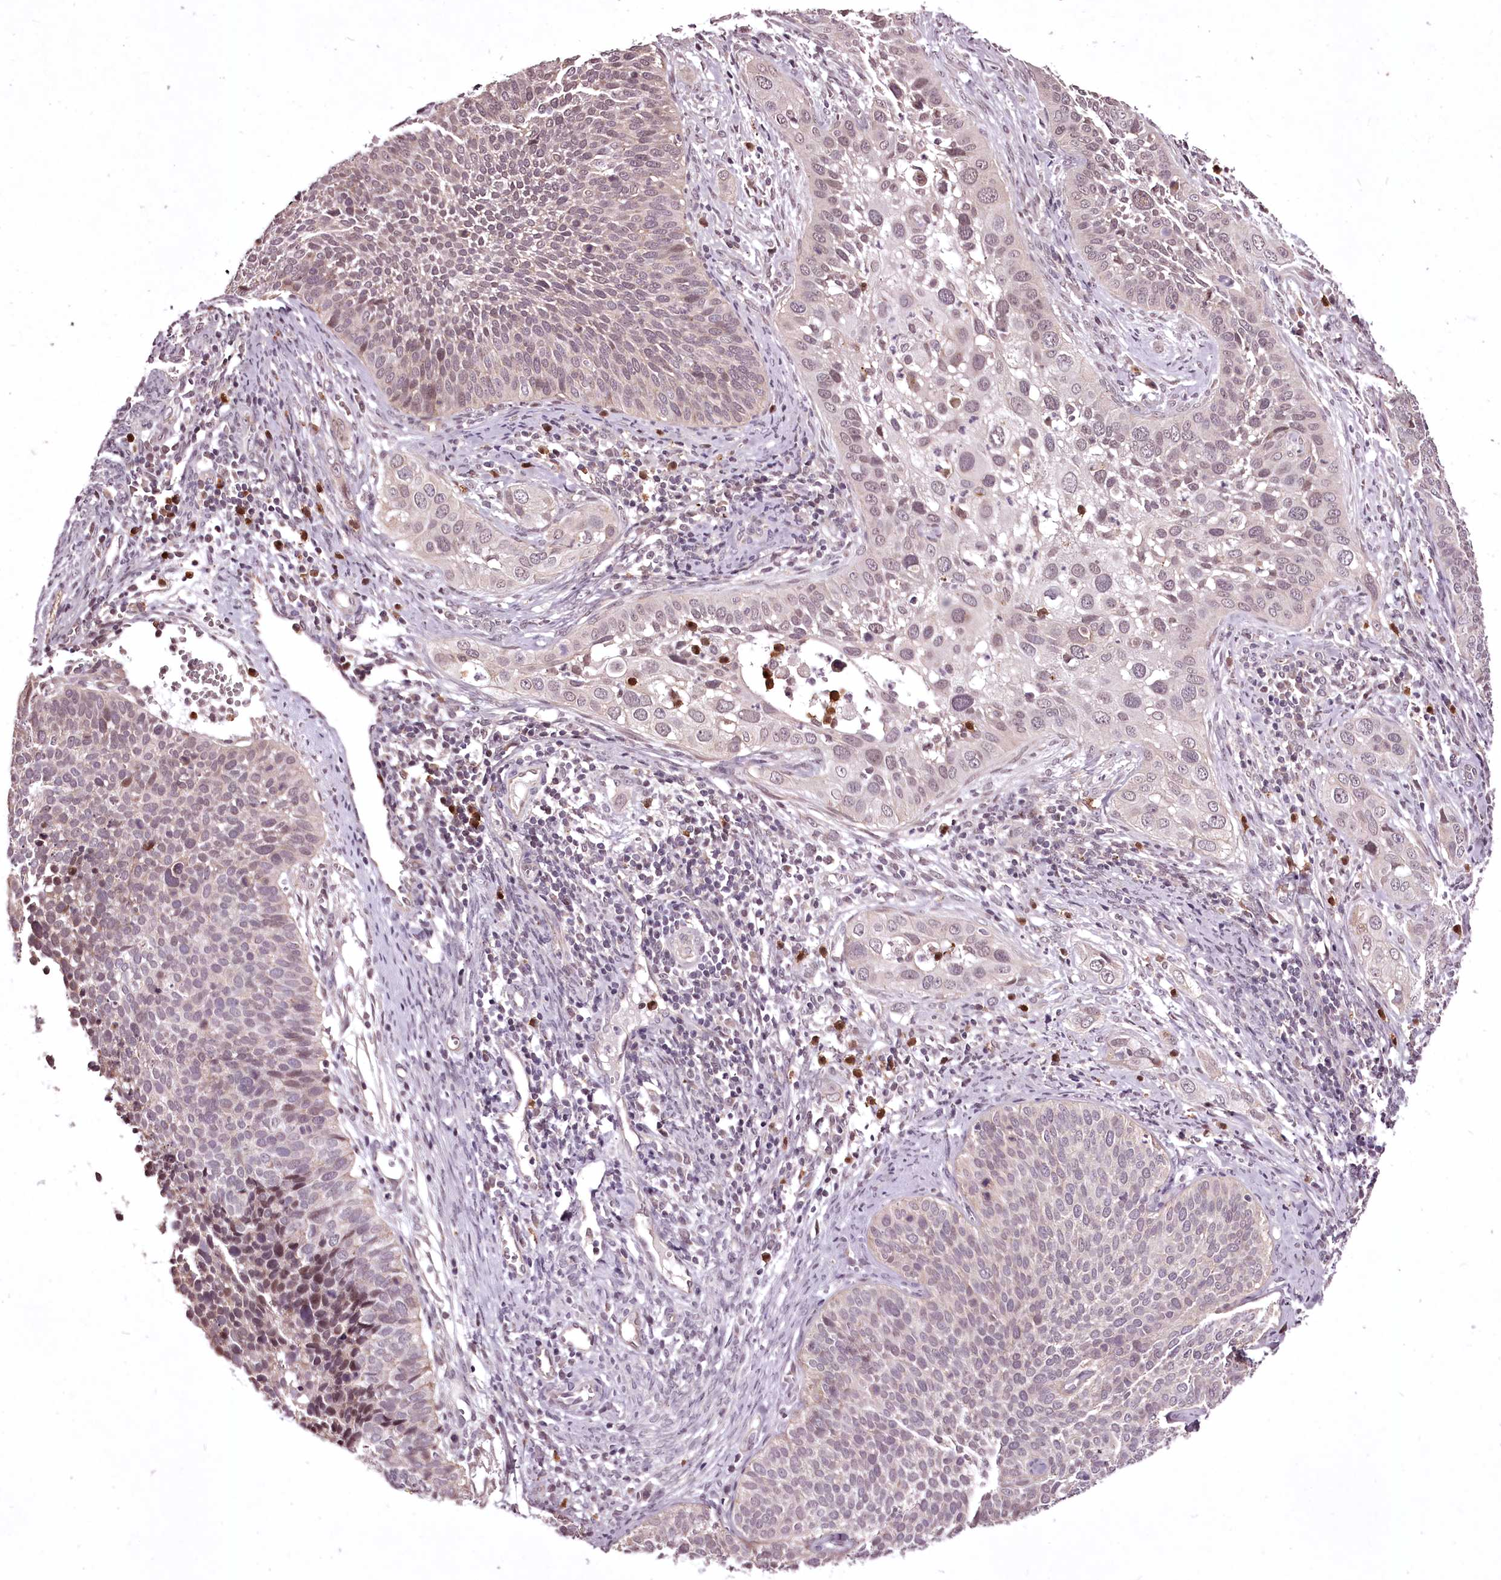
{"staining": {"intensity": "weak", "quantity": "25%-75%", "location": "nuclear"}, "tissue": "cervical cancer", "cell_type": "Tumor cells", "image_type": "cancer", "snomed": [{"axis": "morphology", "description": "Squamous cell carcinoma, NOS"}, {"axis": "topography", "description": "Cervix"}], "caption": "Protein staining by immunohistochemistry shows weak nuclear expression in about 25%-75% of tumor cells in cervical cancer.", "gene": "ADRA1D", "patient": {"sex": "female", "age": 34}}